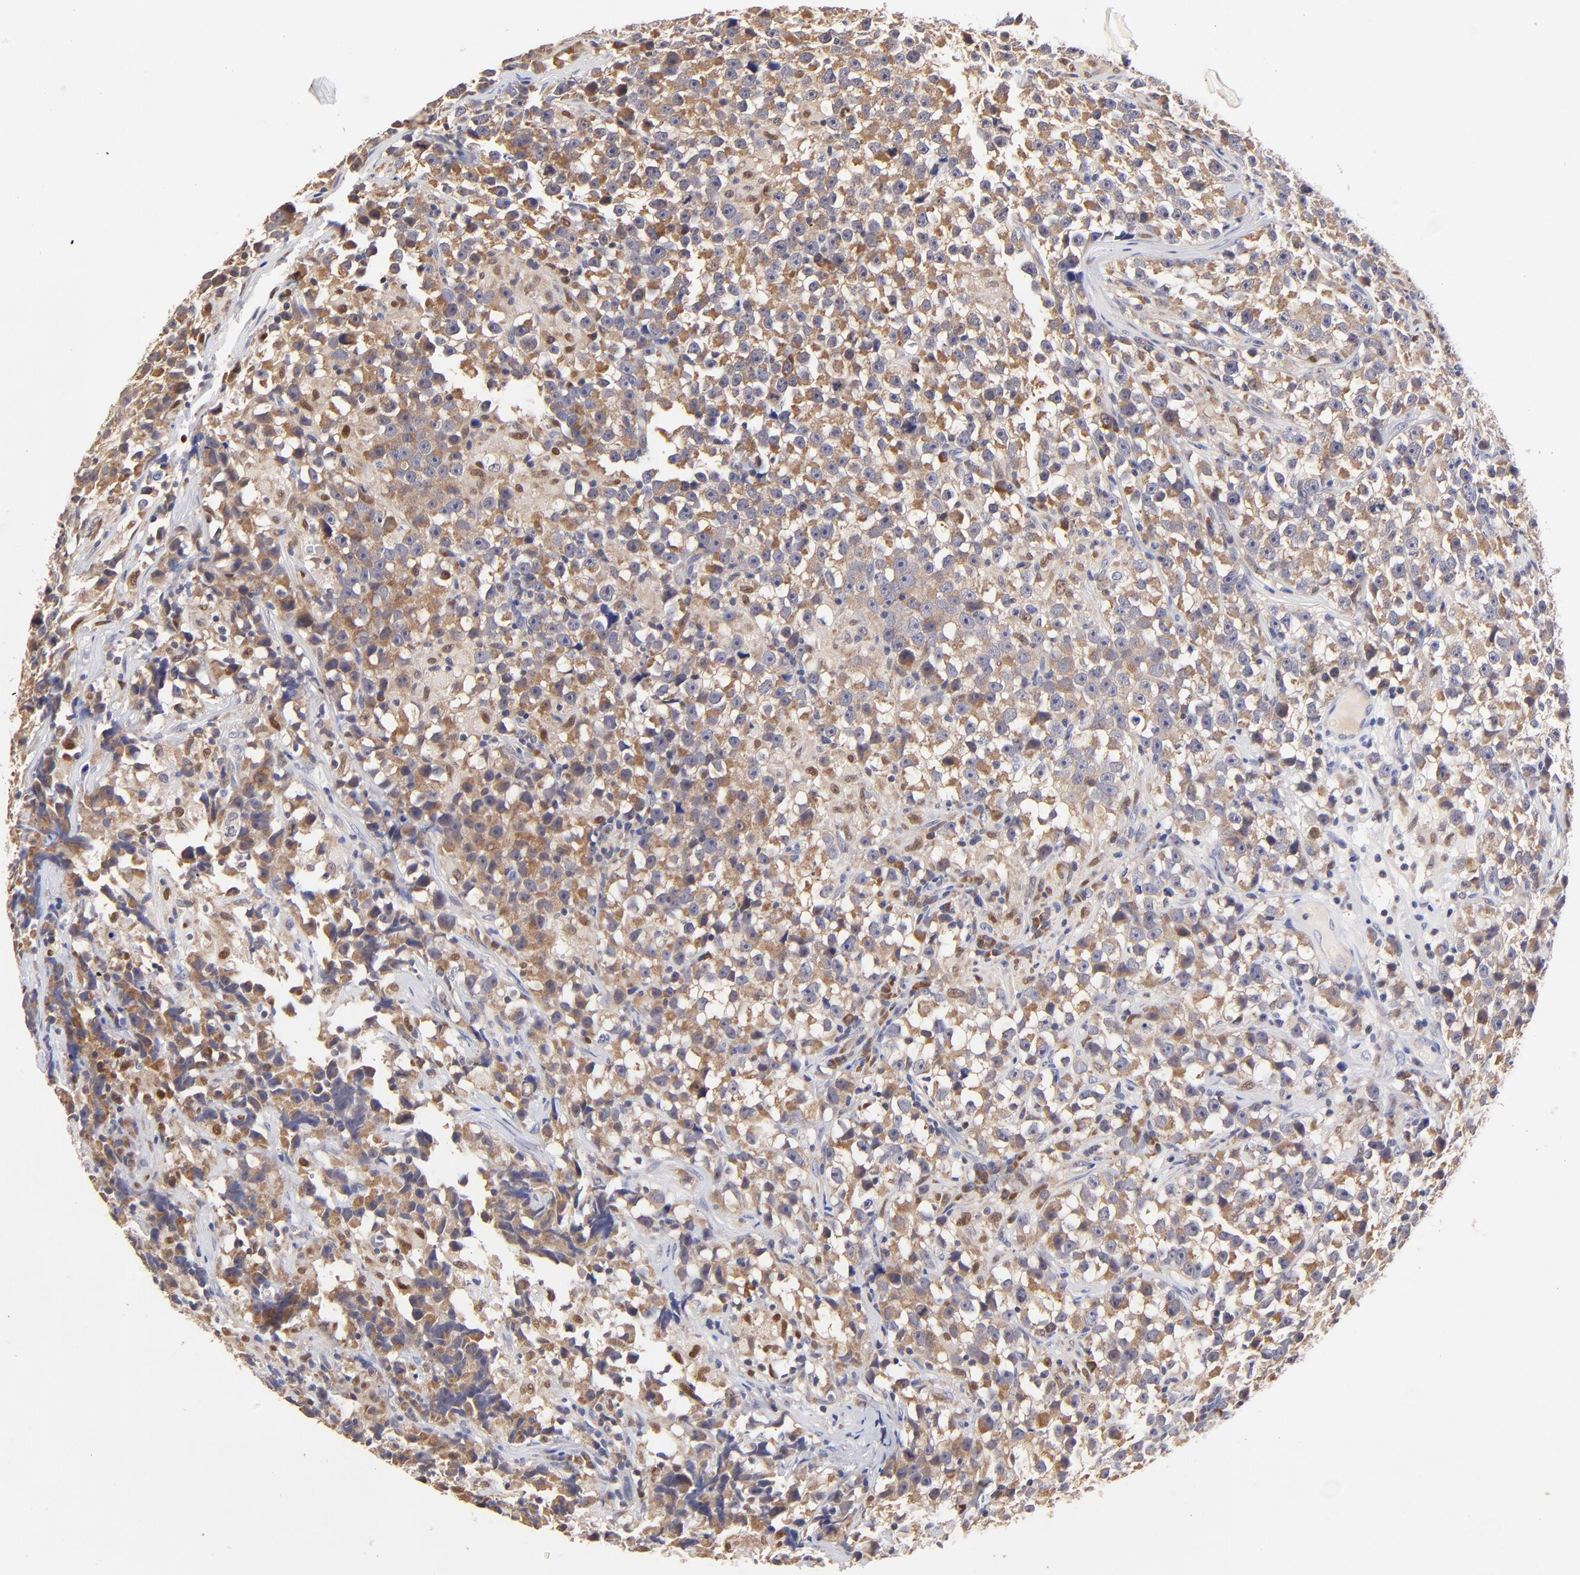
{"staining": {"intensity": "moderate", "quantity": ">75%", "location": "cytoplasmic/membranous"}, "tissue": "testis cancer", "cell_type": "Tumor cells", "image_type": "cancer", "snomed": [{"axis": "morphology", "description": "Seminoma, NOS"}, {"axis": "topography", "description": "Testis"}], "caption": "Immunohistochemical staining of testis cancer shows medium levels of moderate cytoplasmic/membranous positivity in approximately >75% of tumor cells.", "gene": "BBOF1", "patient": {"sex": "male", "age": 33}}